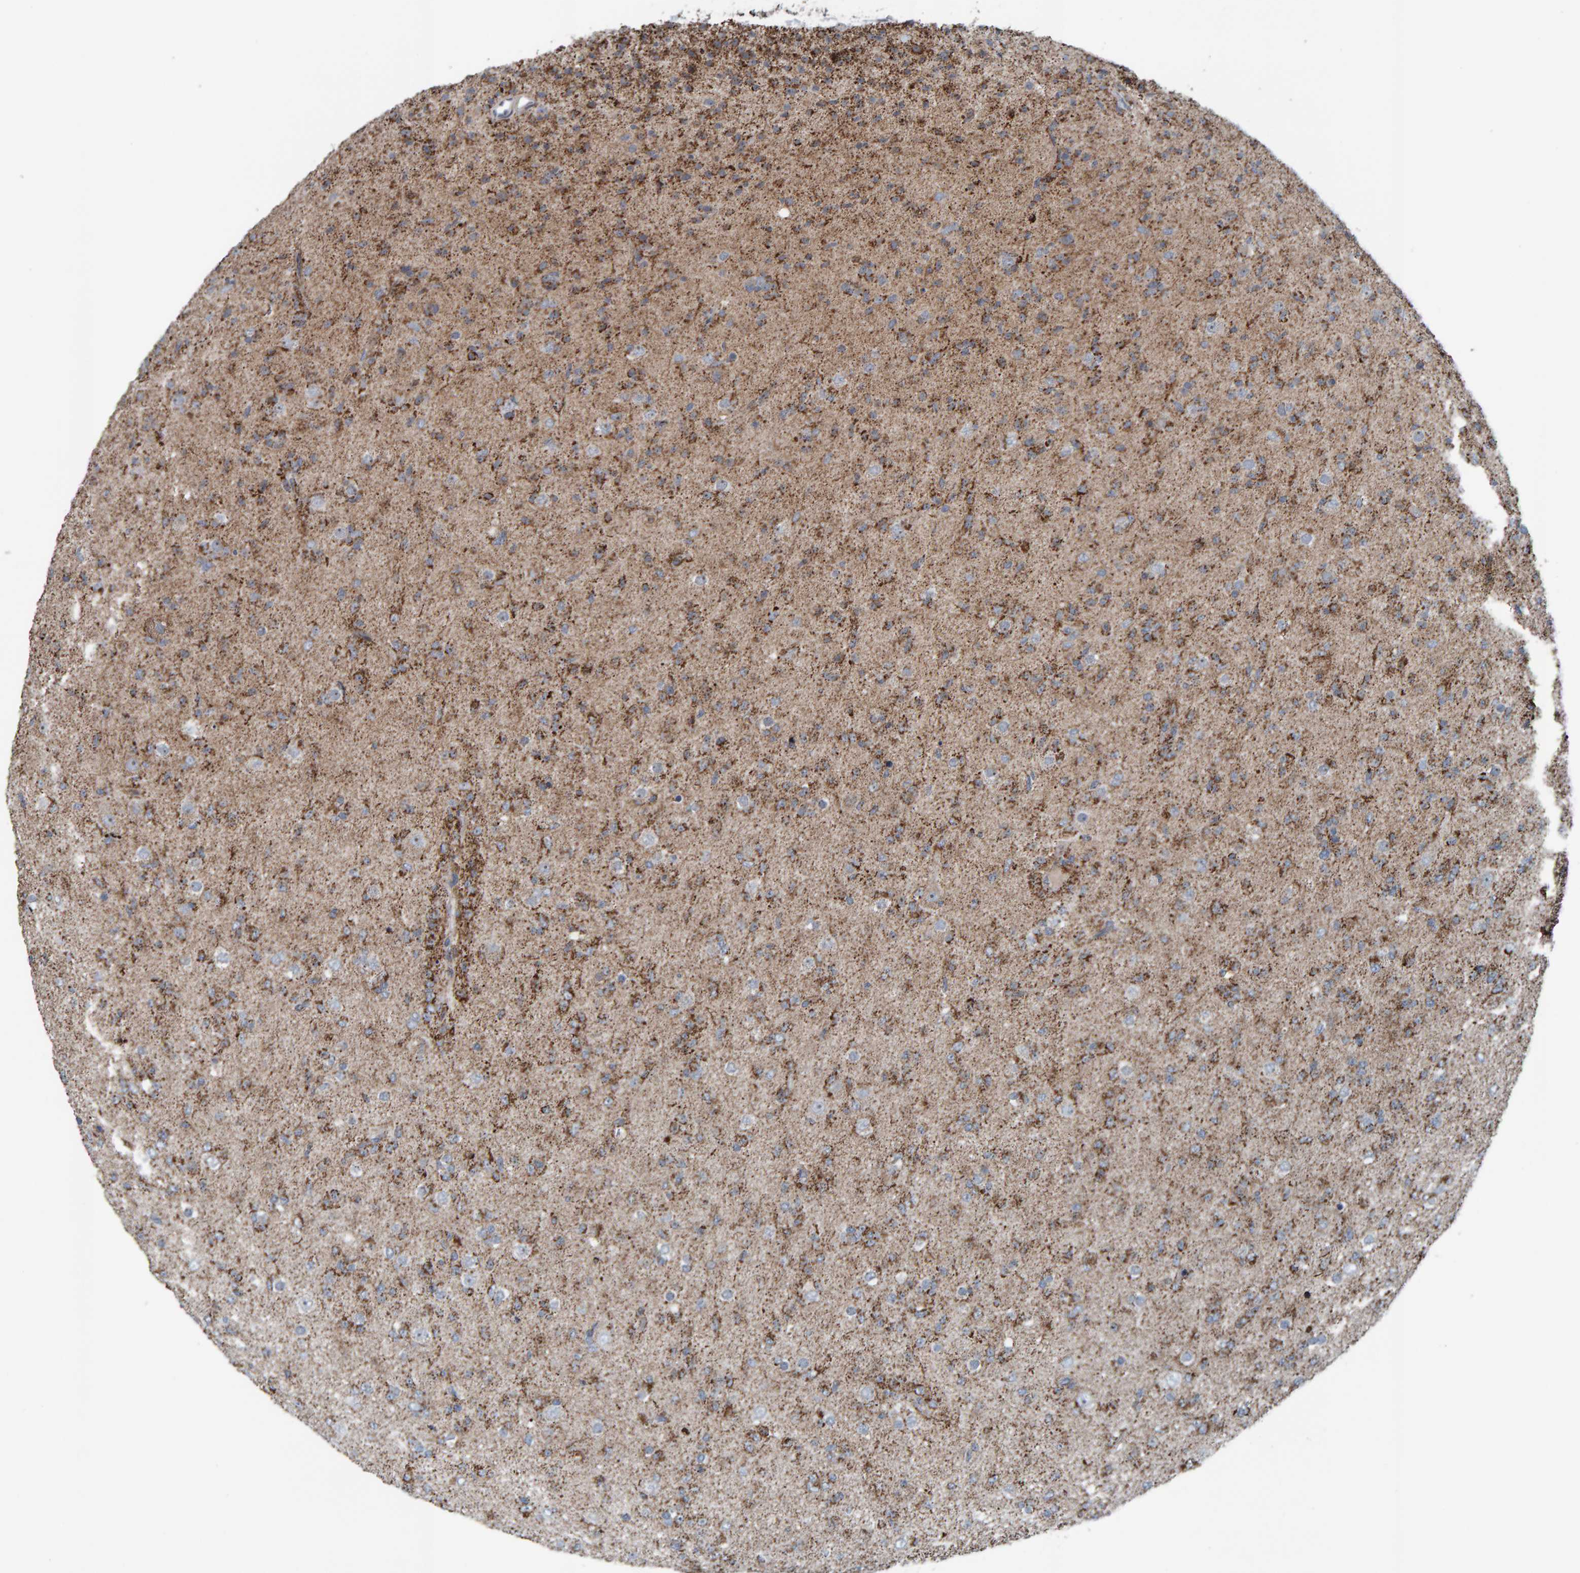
{"staining": {"intensity": "moderate", "quantity": "25%-75%", "location": "cytoplasmic/membranous"}, "tissue": "glioma", "cell_type": "Tumor cells", "image_type": "cancer", "snomed": [{"axis": "morphology", "description": "Glioma, malignant, Low grade"}, {"axis": "topography", "description": "Brain"}], "caption": "This histopathology image exhibits immunohistochemistry staining of glioma, with medium moderate cytoplasmic/membranous staining in about 25%-75% of tumor cells.", "gene": "ZNF48", "patient": {"sex": "male", "age": 65}}